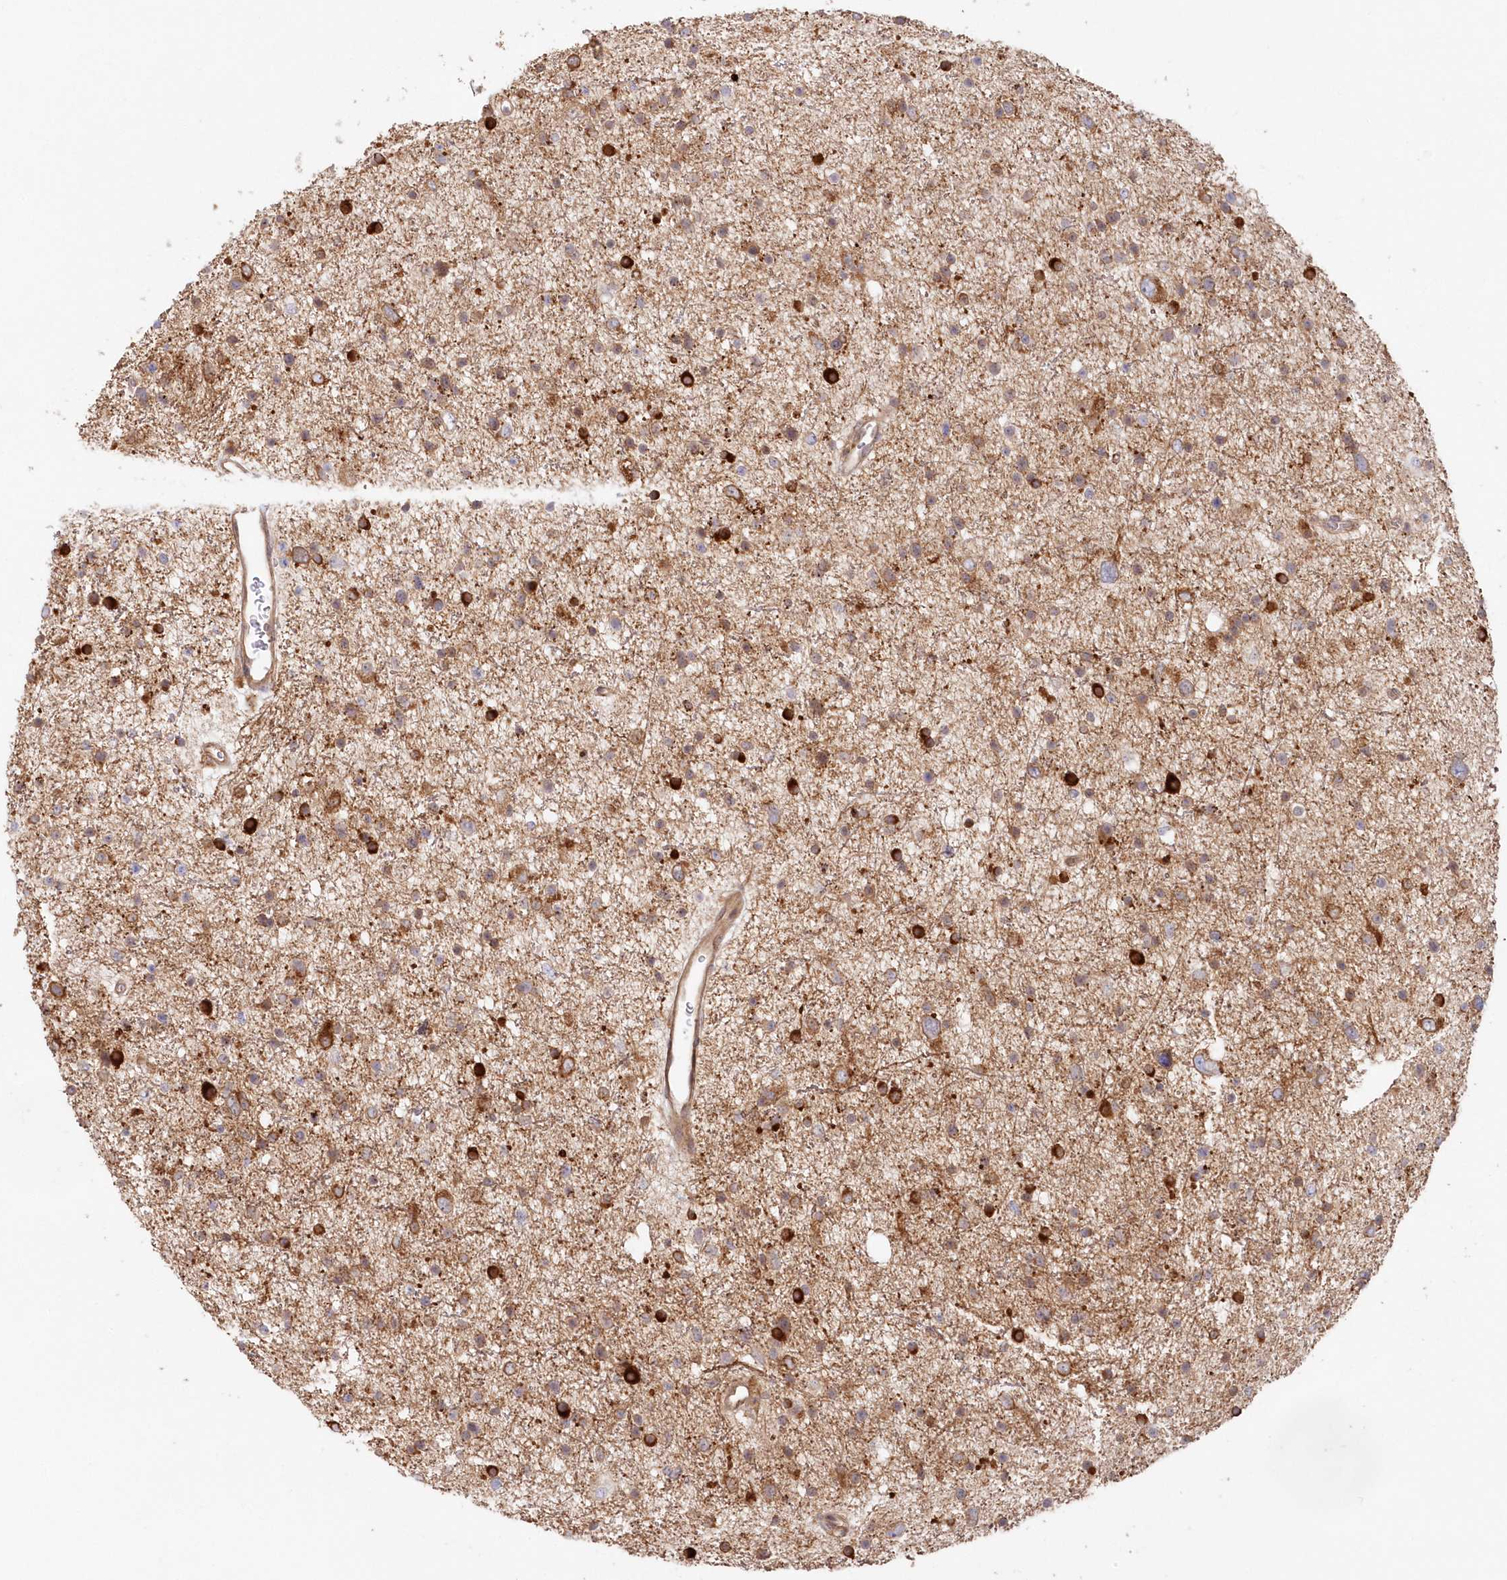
{"staining": {"intensity": "moderate", "quantity": "25%-75%", "location": "cytoplasmic/membranous"}, "tissue": "glioma", "cell_type": "Tumor cells", "image_type": "cancer", "snomed": [{"axis": "morphology", "description": "Glioma, malignant, Low grade"}, {"axis": "topography", "description": "Brain"}], "caption": "The micrograph reveals a brown stain indicating the presence of a protein in the cytoplasmic/membranous of tumor cells in malignant glioma (low-grade).", "gene": "GBE1", "patient": {"sex": "female", "age": 37}}